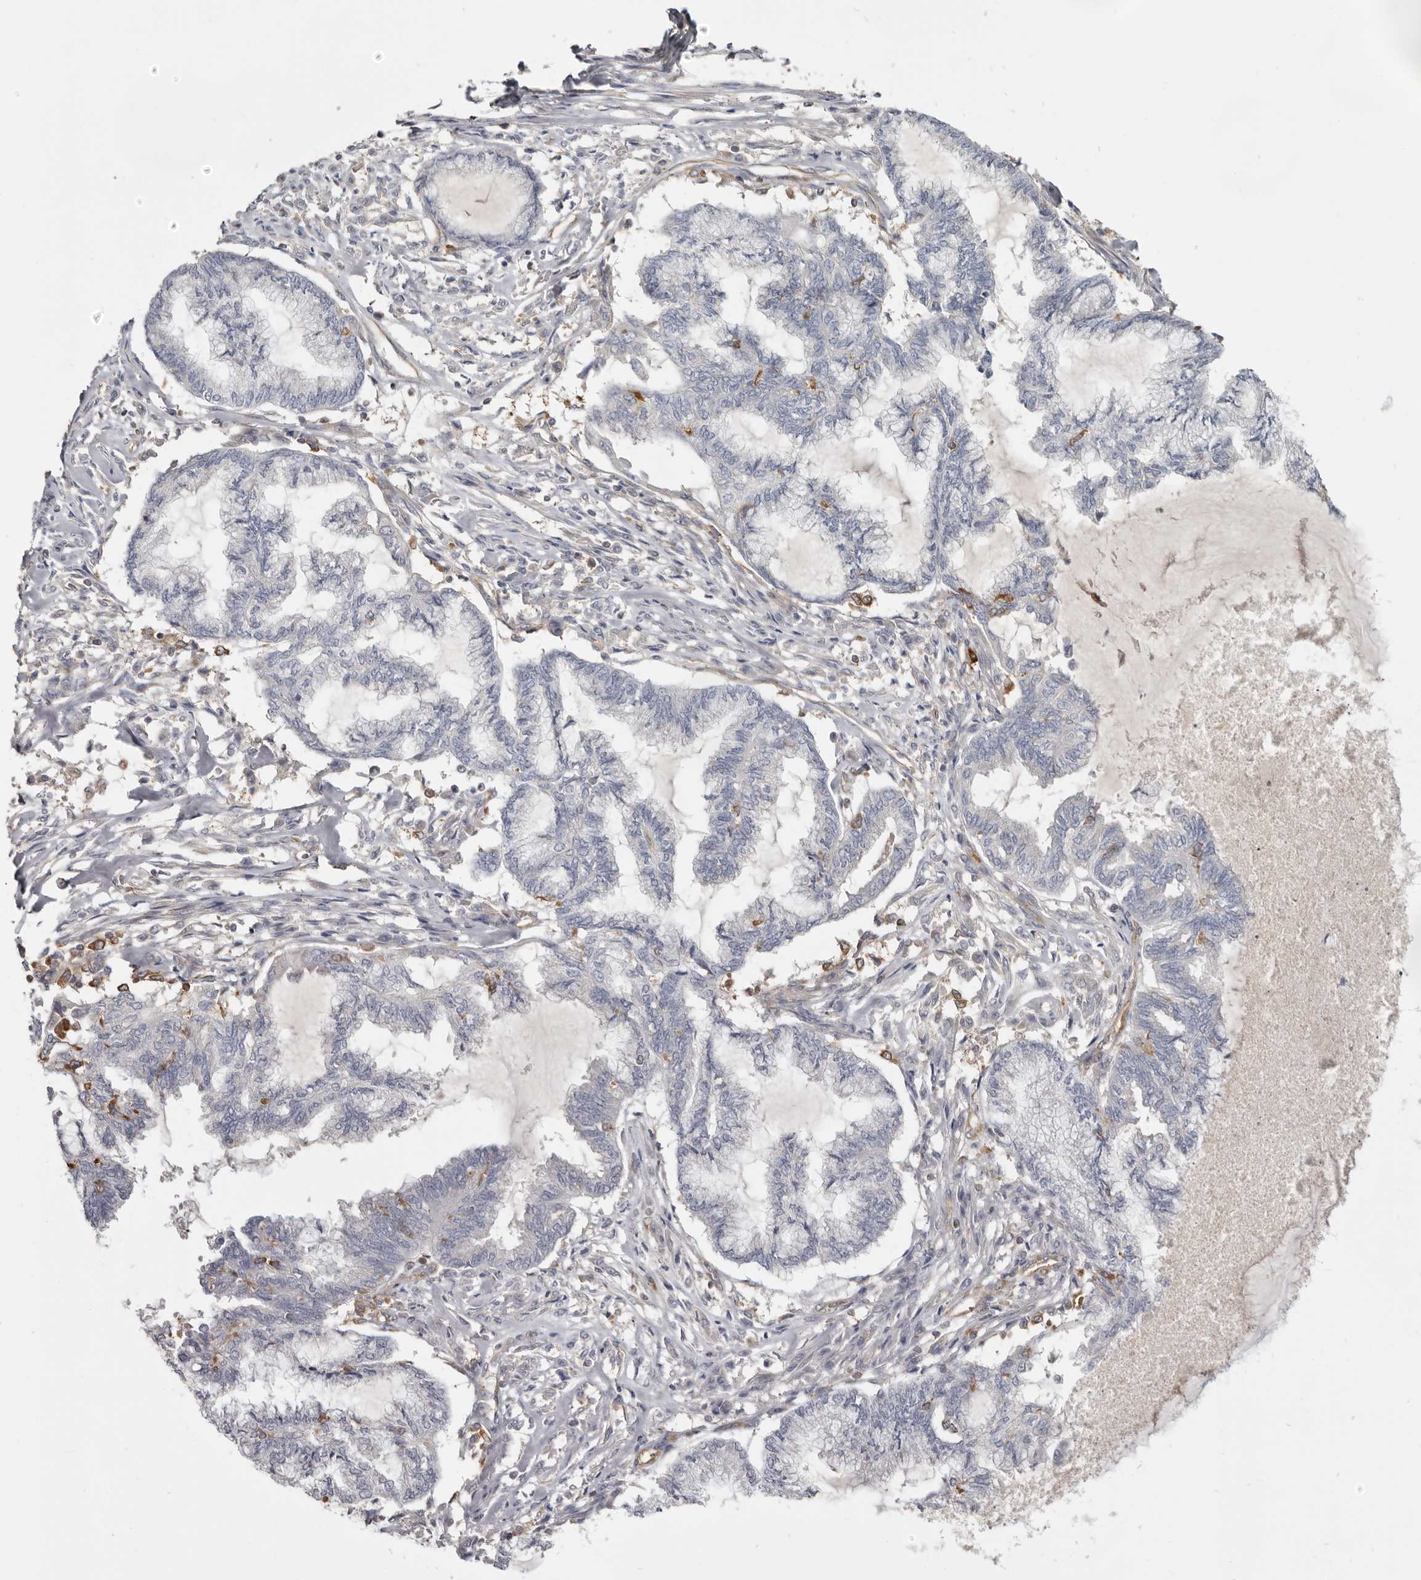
{"staining": {"intensity": "negative", "quantity": "none", "location": "none"}, "tissue": "endometrial cancer", "cell_type": "Tumor cells", "image_type": "cancer", "snomed": [{"axis": "morphology", "description": "Adenocarcinoma, NOS"}, {"axis": "topography", "description": "Endometrium"}], "caption": "Immunohistochemistry (IHC) of endometrial cancer (adenocarcinoma) exhibits no staining in tumor cells.", "gene": "CBL", "patient": {"sex": "female", "age": 86}}